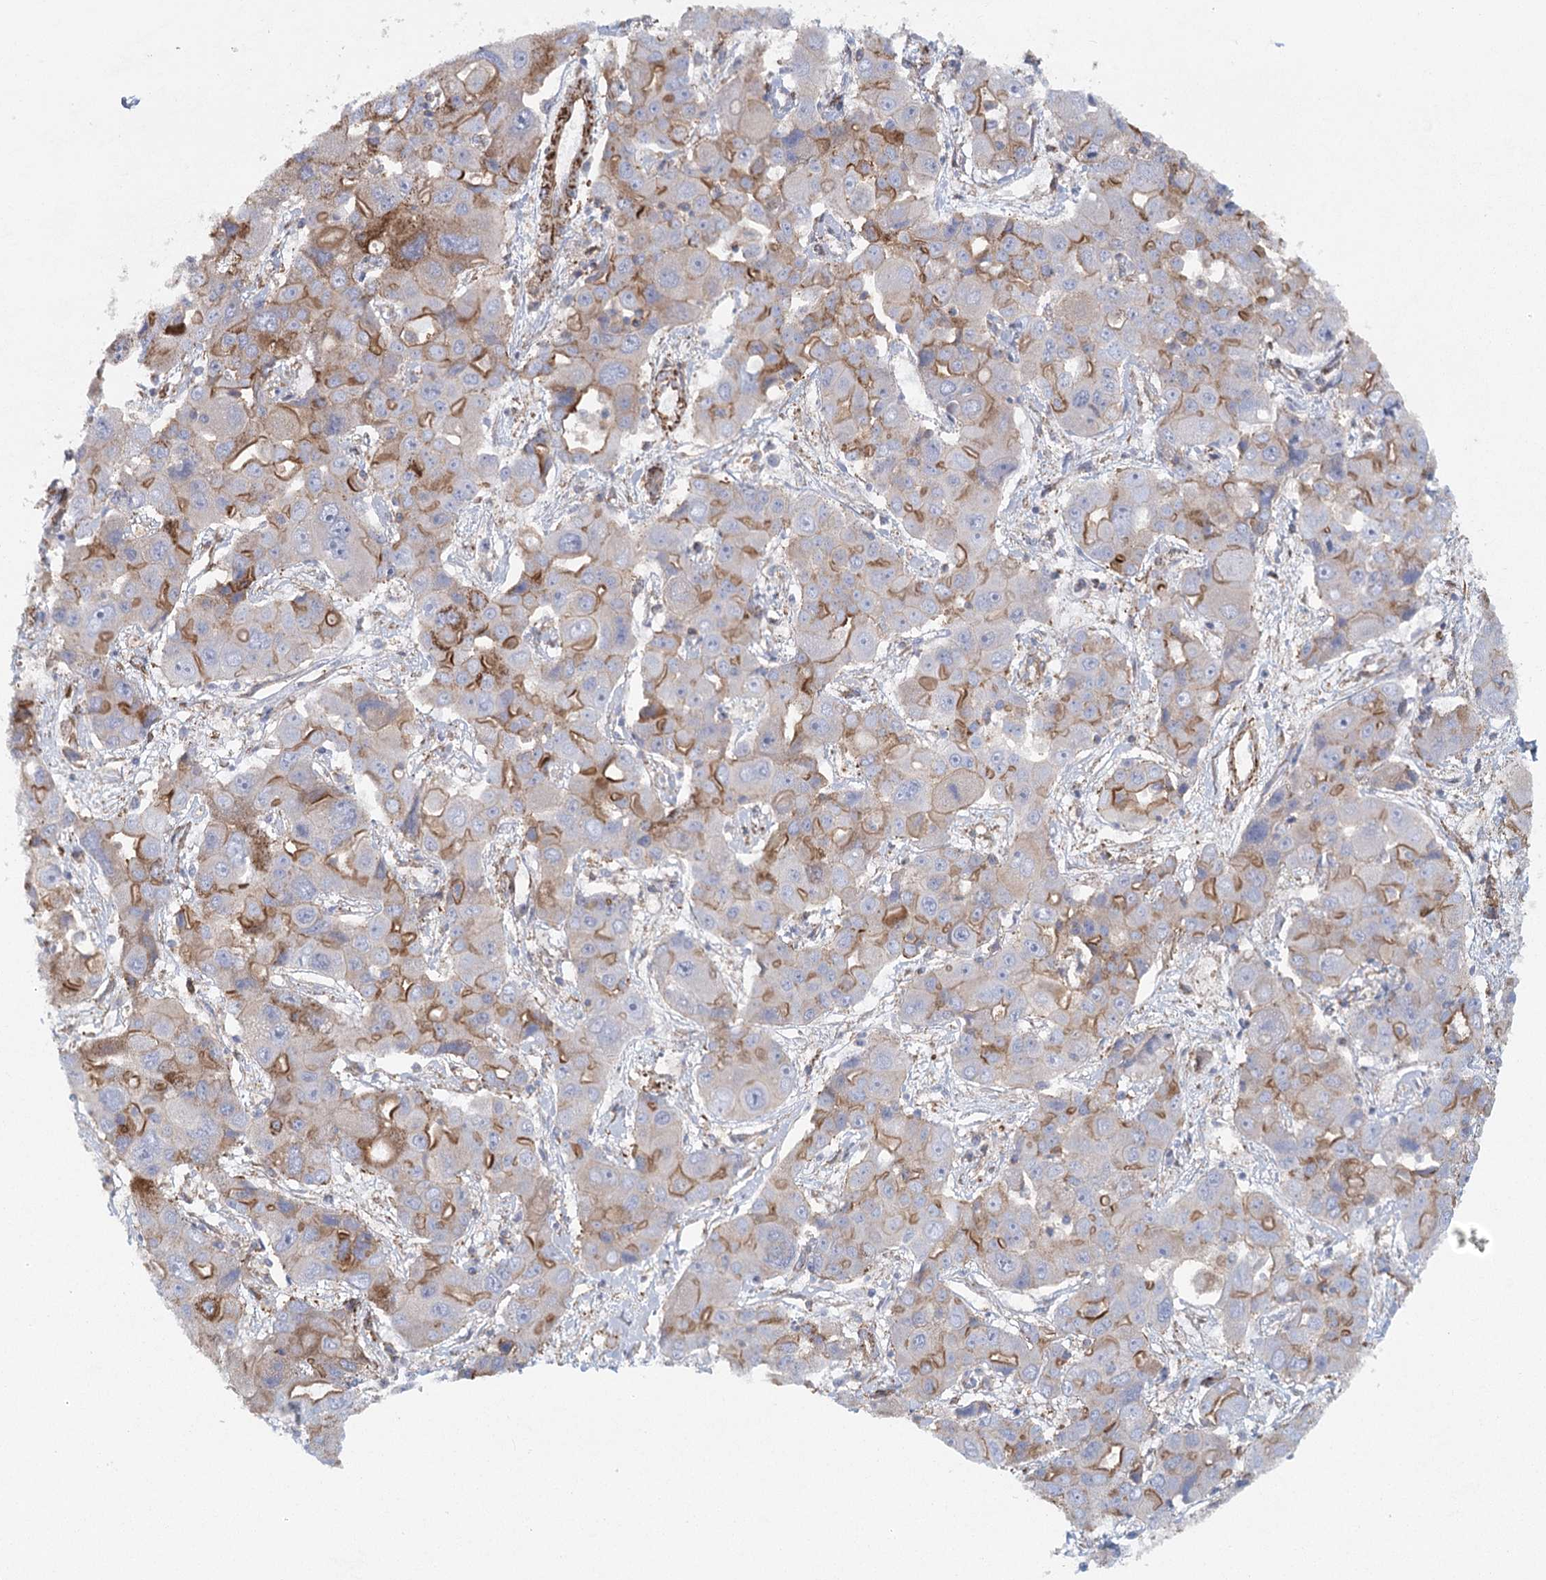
{"staining": {"intensity": "moderate", "quantity": "25%-75%", "location": "cytoplasmic/membranous"}, "tissue": "liver cancer", "cell_type": "Tumor cells", "image_type": "cancer", "snomed": [{"axis": "morphology", "description": "Cholangiocarcinoma"}, {"axis": "topography", "description": "Liver"}], "caption": "A micrograph of human liver cancer (cholangiocarcinoma) stained for a protein demonstrates moderate cytoplasmic/membranous brown staining in tumor cells.", "gene": "IFT46", "patient": {"sex": "male", "age": 67}}